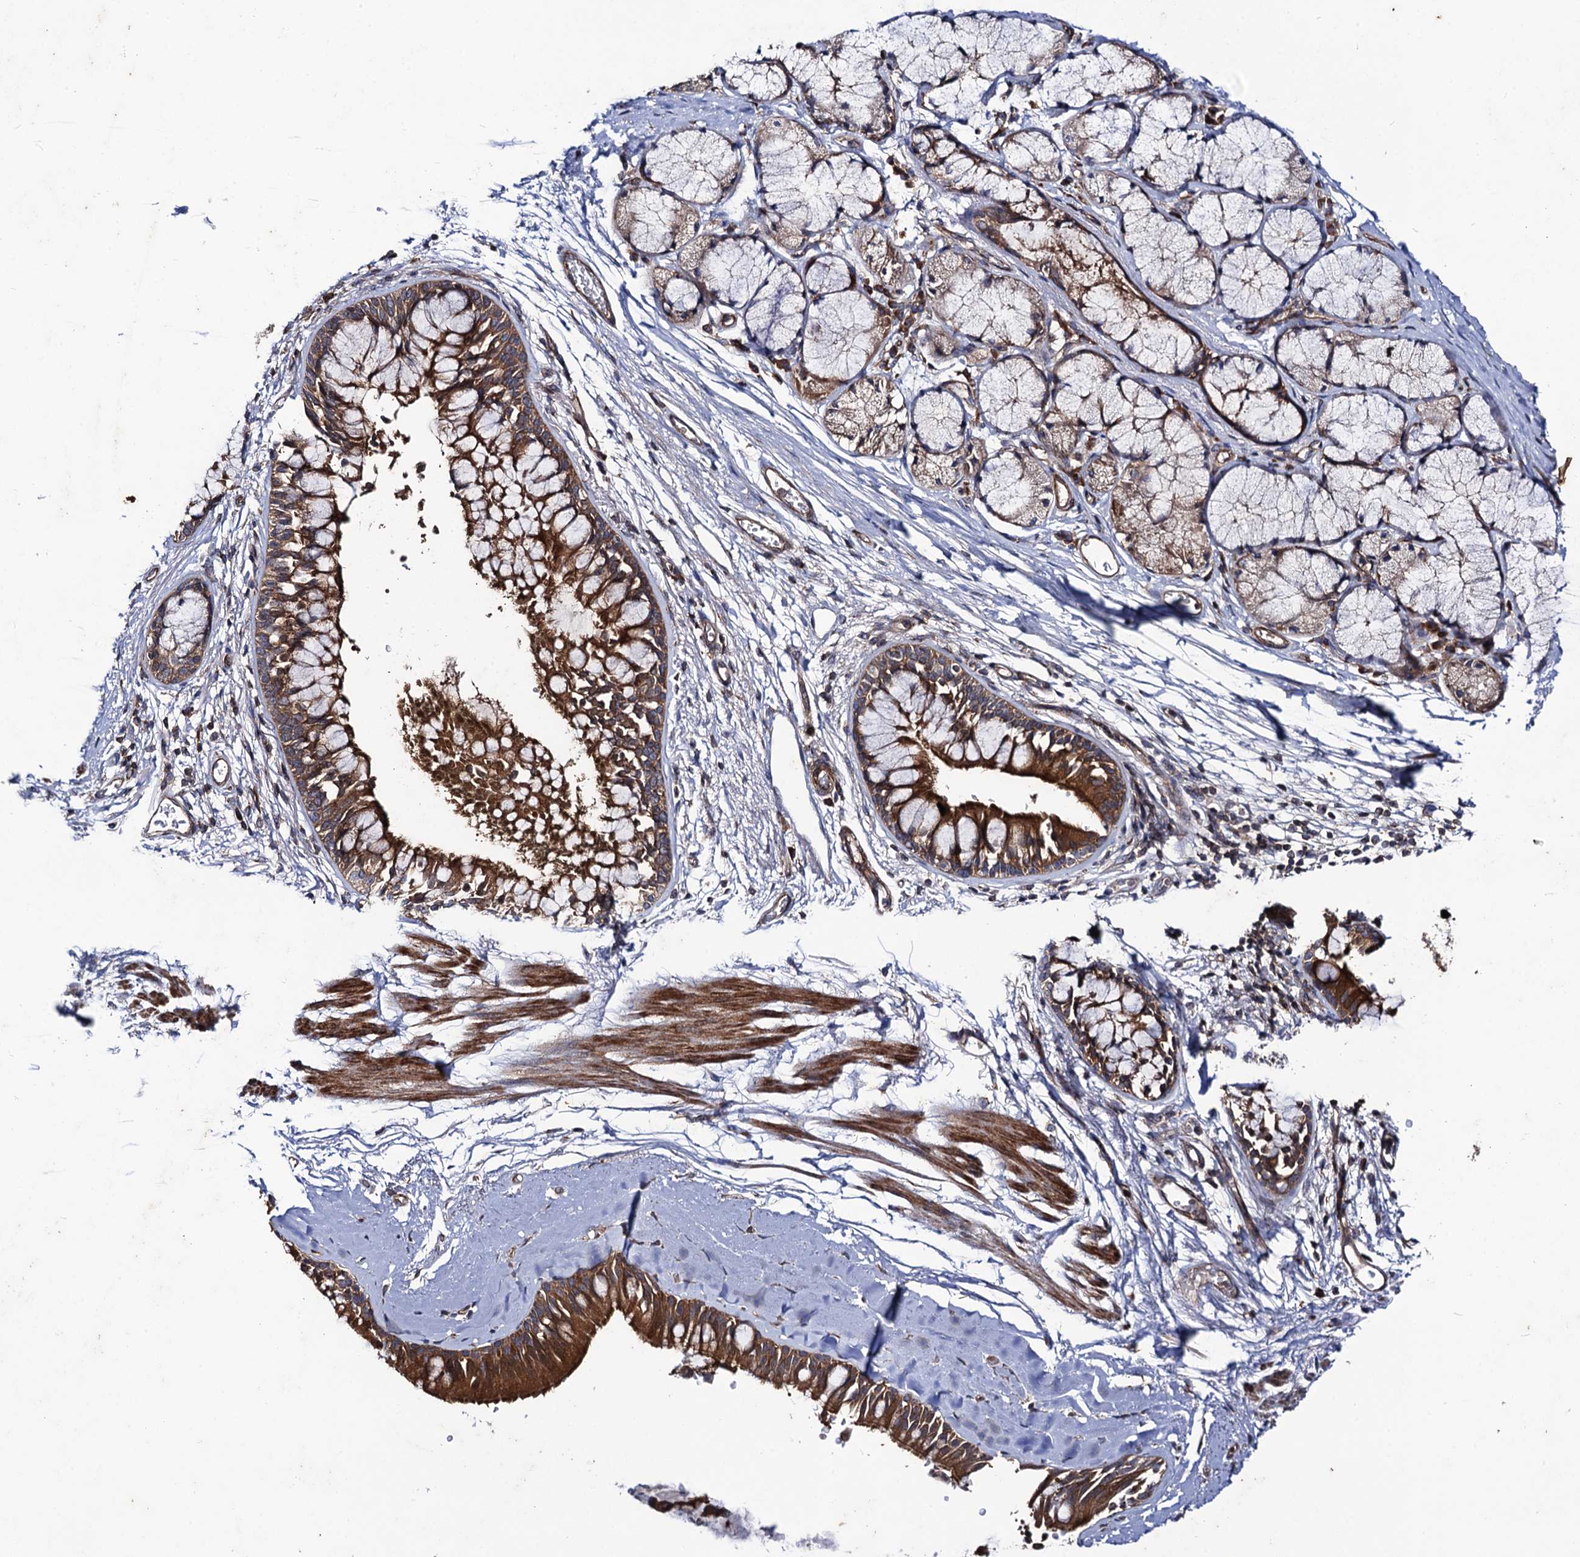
{"staining": {"intensity": "strong", "quantity": ">75%", "location": "cytoplasmic/membranous"}, "tissue": "bronchus", "cell_type": "Respiratory epithelial cells", "image_type": "normal", "snomed": [{"axis": "morphology", "description": "Normal tissue, NOS"}, {"axis": "morphology", "description": "Inflammation, NOS"}, {"axis": "topography", "description": "Cartilage tissue"}, {"axis": "topography", "description": "Bronchus"}, {"axis": "topography", "description": "Lung"}], "caption": "A high-resolution histopathology image shows IHC staining of normal bronchus, which displays strong cytoplasmic/membranous staining in about >75% of respiratory epithelial cells.", "gene": "DYDC1", "patient": {"sex": "female", "age": 64}}